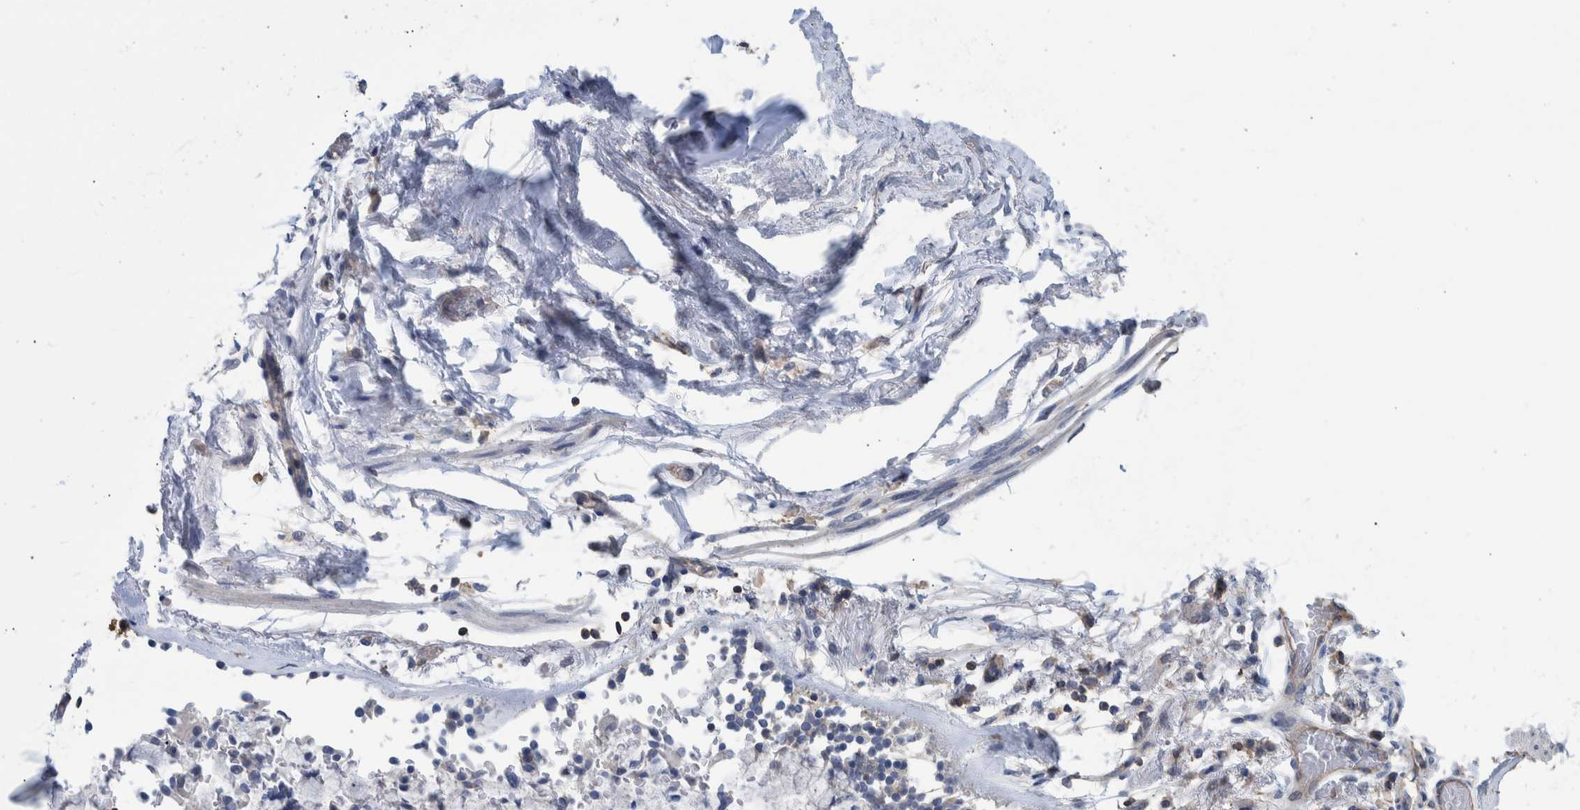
{"staining": {"intensity": "weak", "quantity": "25%-75%", "location": "cytoplasmic/membranous"}, "tissue": "adipose tissue", "cell_type": "Adipocytes", "image_type": "normal", "snomed": [{"axis": "morphology", "description": "Normal tissue, NOS"}, {"axis": "topography", "description": "Cartilage tissue"}, {"axis": "topography", "description": "Lung"}], "caption": "IHC of unremarkable human adipose tissue exhibits low levels of weak cytoplasmic/membranous staining in about 25%-75% of adipocytes.", "gene": "PPP3CC", "patient": {"sex": "female", "age": 77}}